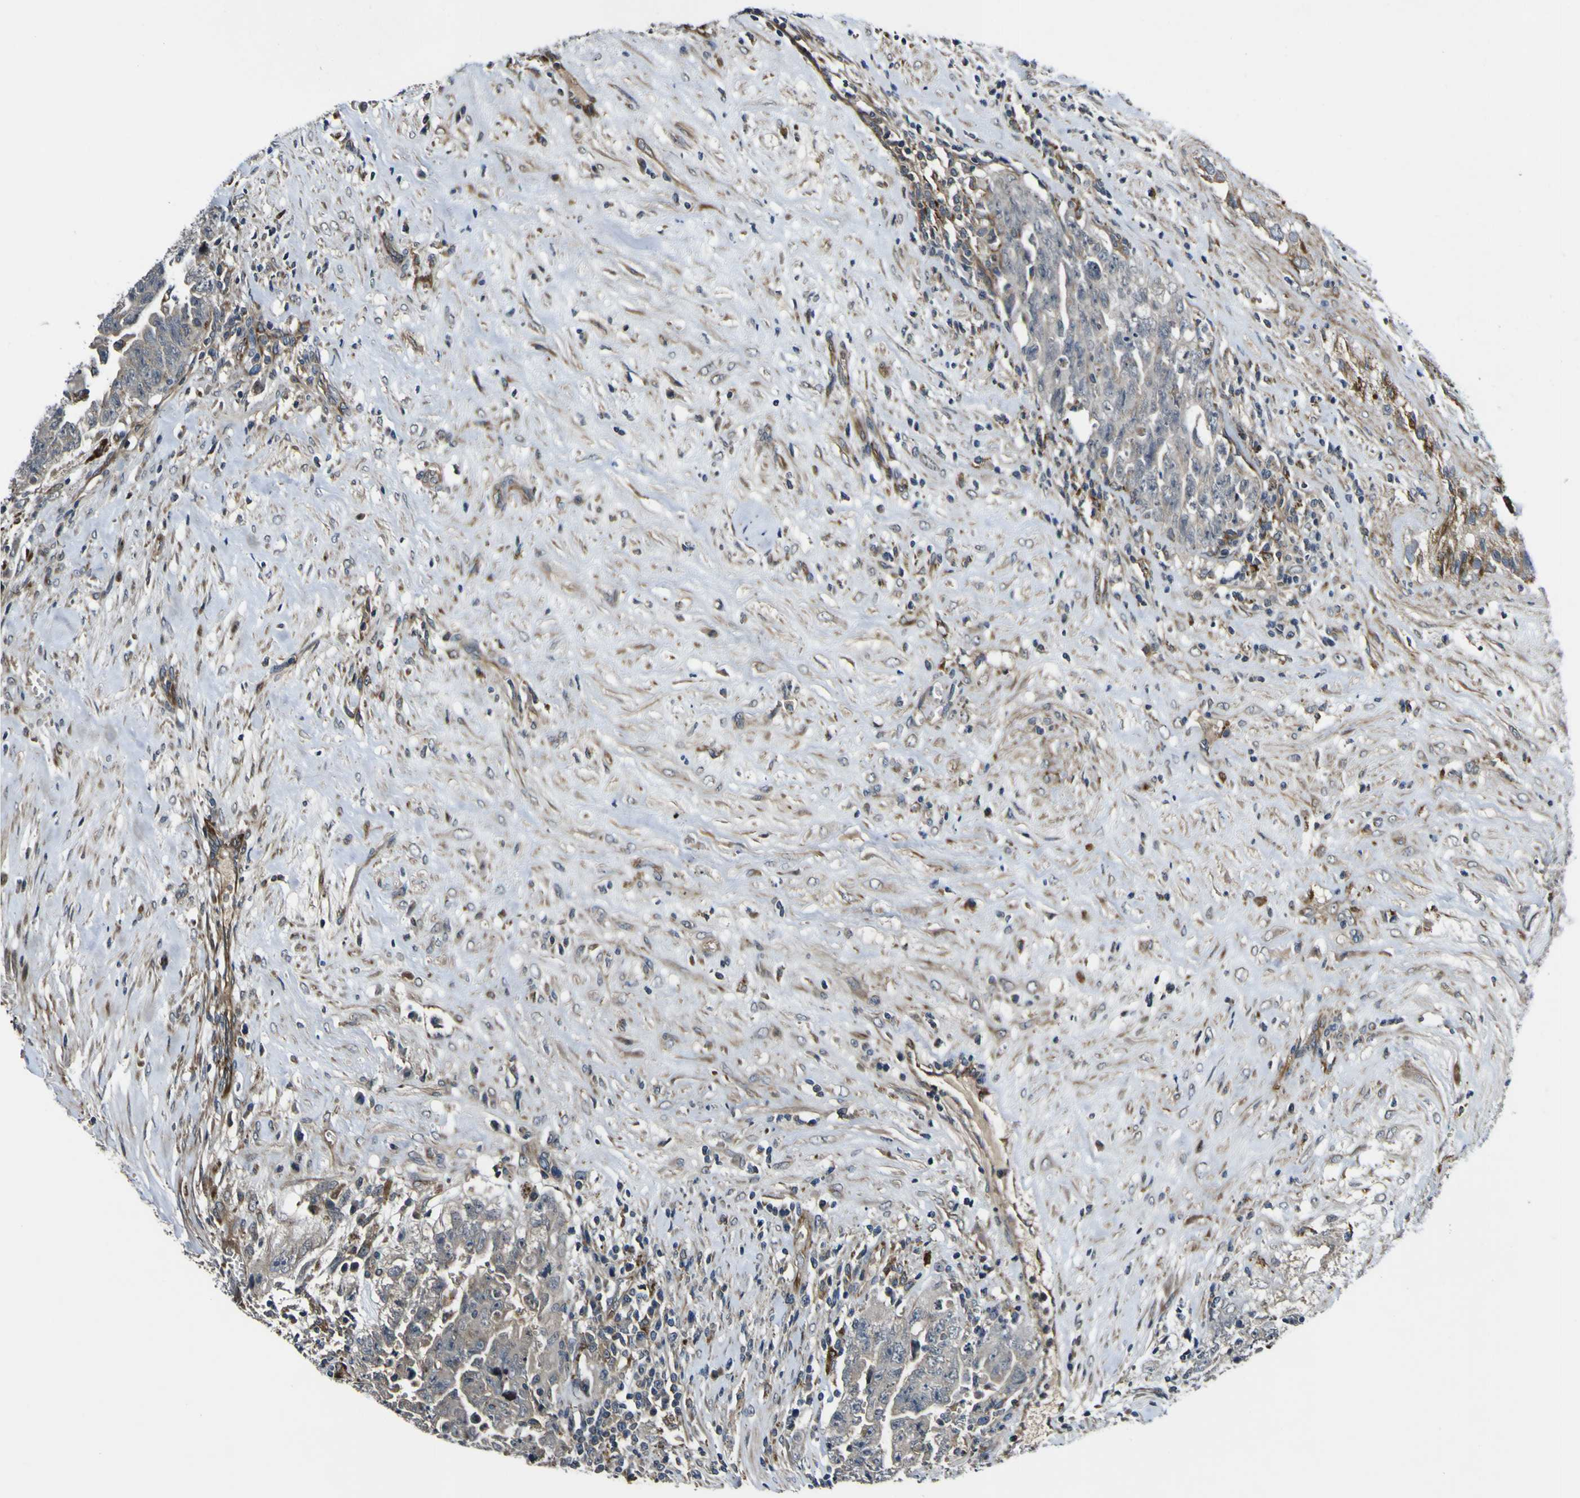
{"staining": {"intensity": "negative", "quantity": "none", "location": "none"}, "tissue": "testis cancer", "cell_type": "Tumor cells", "image_type": "cancer", "snomed": [{"axis": "morphology", "description": "Carcinoma, Embryonal, NOS"}, {"axis": "topography", "description": "Testis"}], "caption": "There is no significant positivity in tumor cells of embryonal carcinoma (testis).", "gene": "GPLD1", "patient": {"sex": "male", "age": 28}}